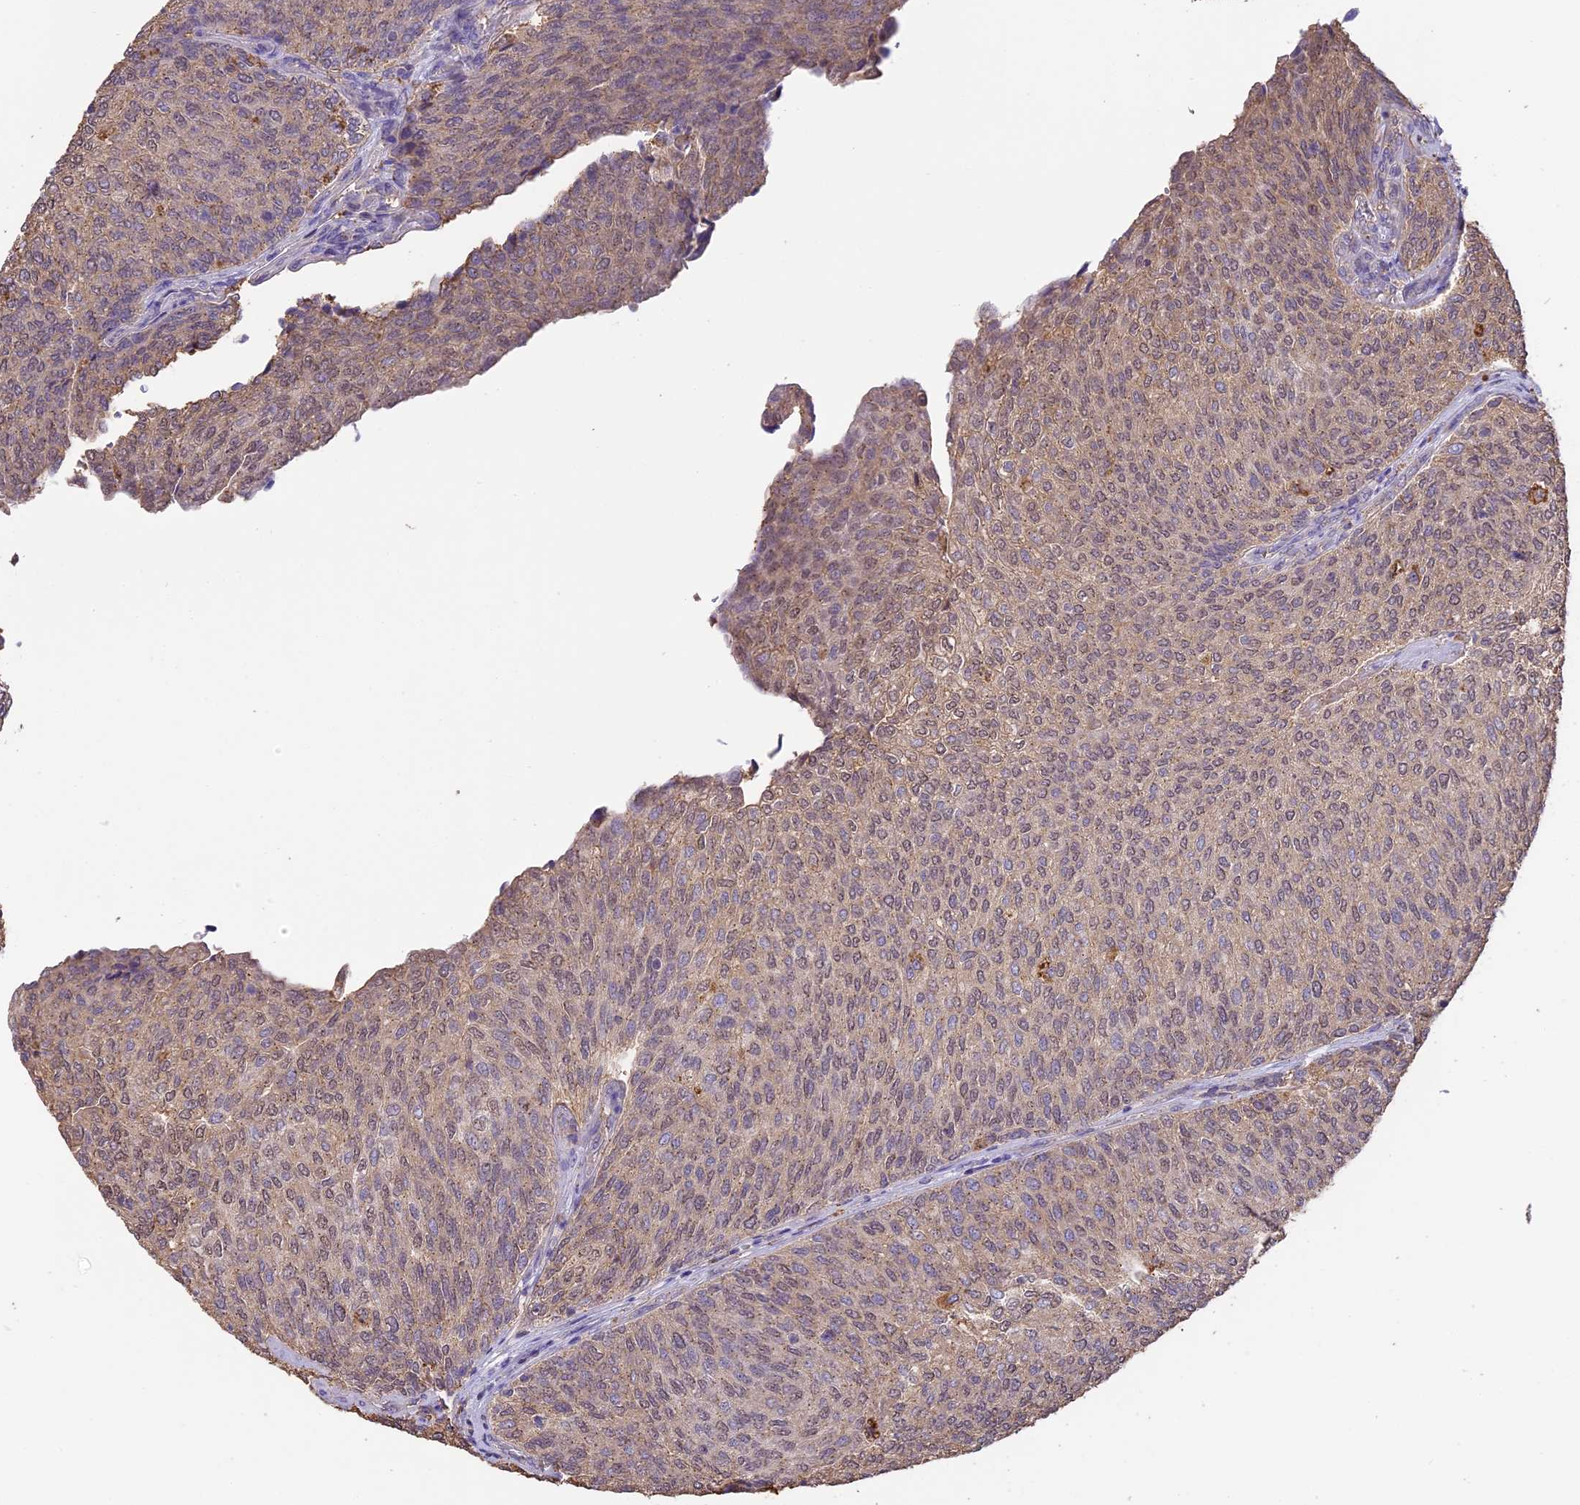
{"staining": {"intensity": "weak", "quantity": "25%-75%", "location": "cytoplasmic/membranous,nuclear"}, "tissue": "urothelial cancer", "cell_type": "Tumor cells", "image_type": "cancer", "snomed": [{"axis": "morphology", "description": "Urothelial carcinoma, Low grade"}, {"axis": "topography", "description": "Urinary bladder"}], "caption": "A brown stain labels weak cytoplasmic/membranous and nuclear expression of a protein in human urothelial cancer tumor cells. (DAB (3,3'-diaminobenzidine) = brown stain, brightfield microscopy at high magnification).", "gene": "ARHGAP19", "patient": {"sex": "female", "age": 79}}